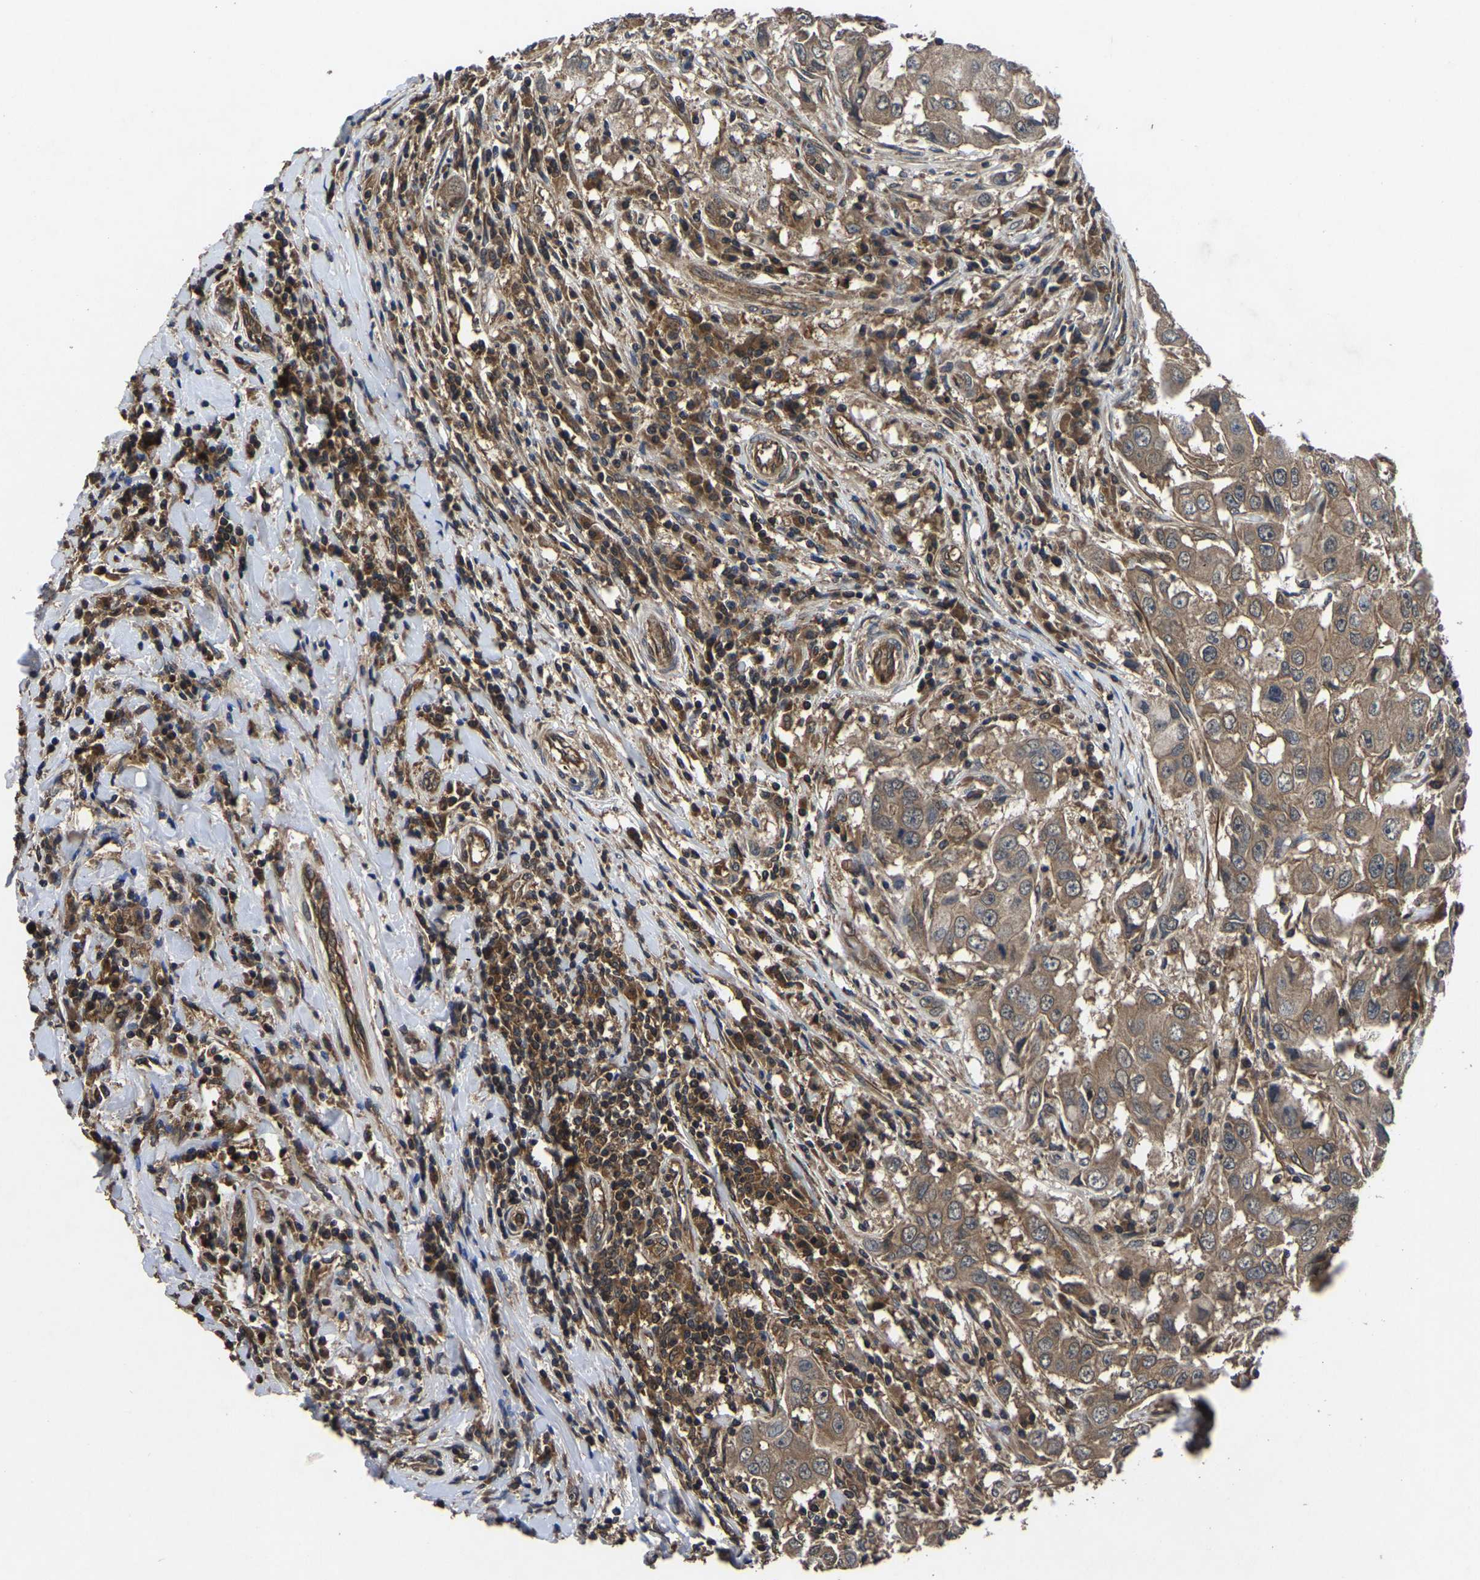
{"staining": {"intensity": "moderate", "quantity": ">75%", "location": "cytoplasmic/membranous"}, "tissue": "breast cancer", "cell_type": "Tumor cells", "image_type": "cancer", "snomed": [{"axis": "morphology", "description": "Duct carcinoma"}, {"axis": "topography", "description": "Breast"}], "caption": "Intraductal carcinoma (breast) stained for a protein reveals moderate cytoplasmic/membranous positivity in tumor cells.", "gene": "CRYZL1", "patient": {"sex": "female", "age": 27}}